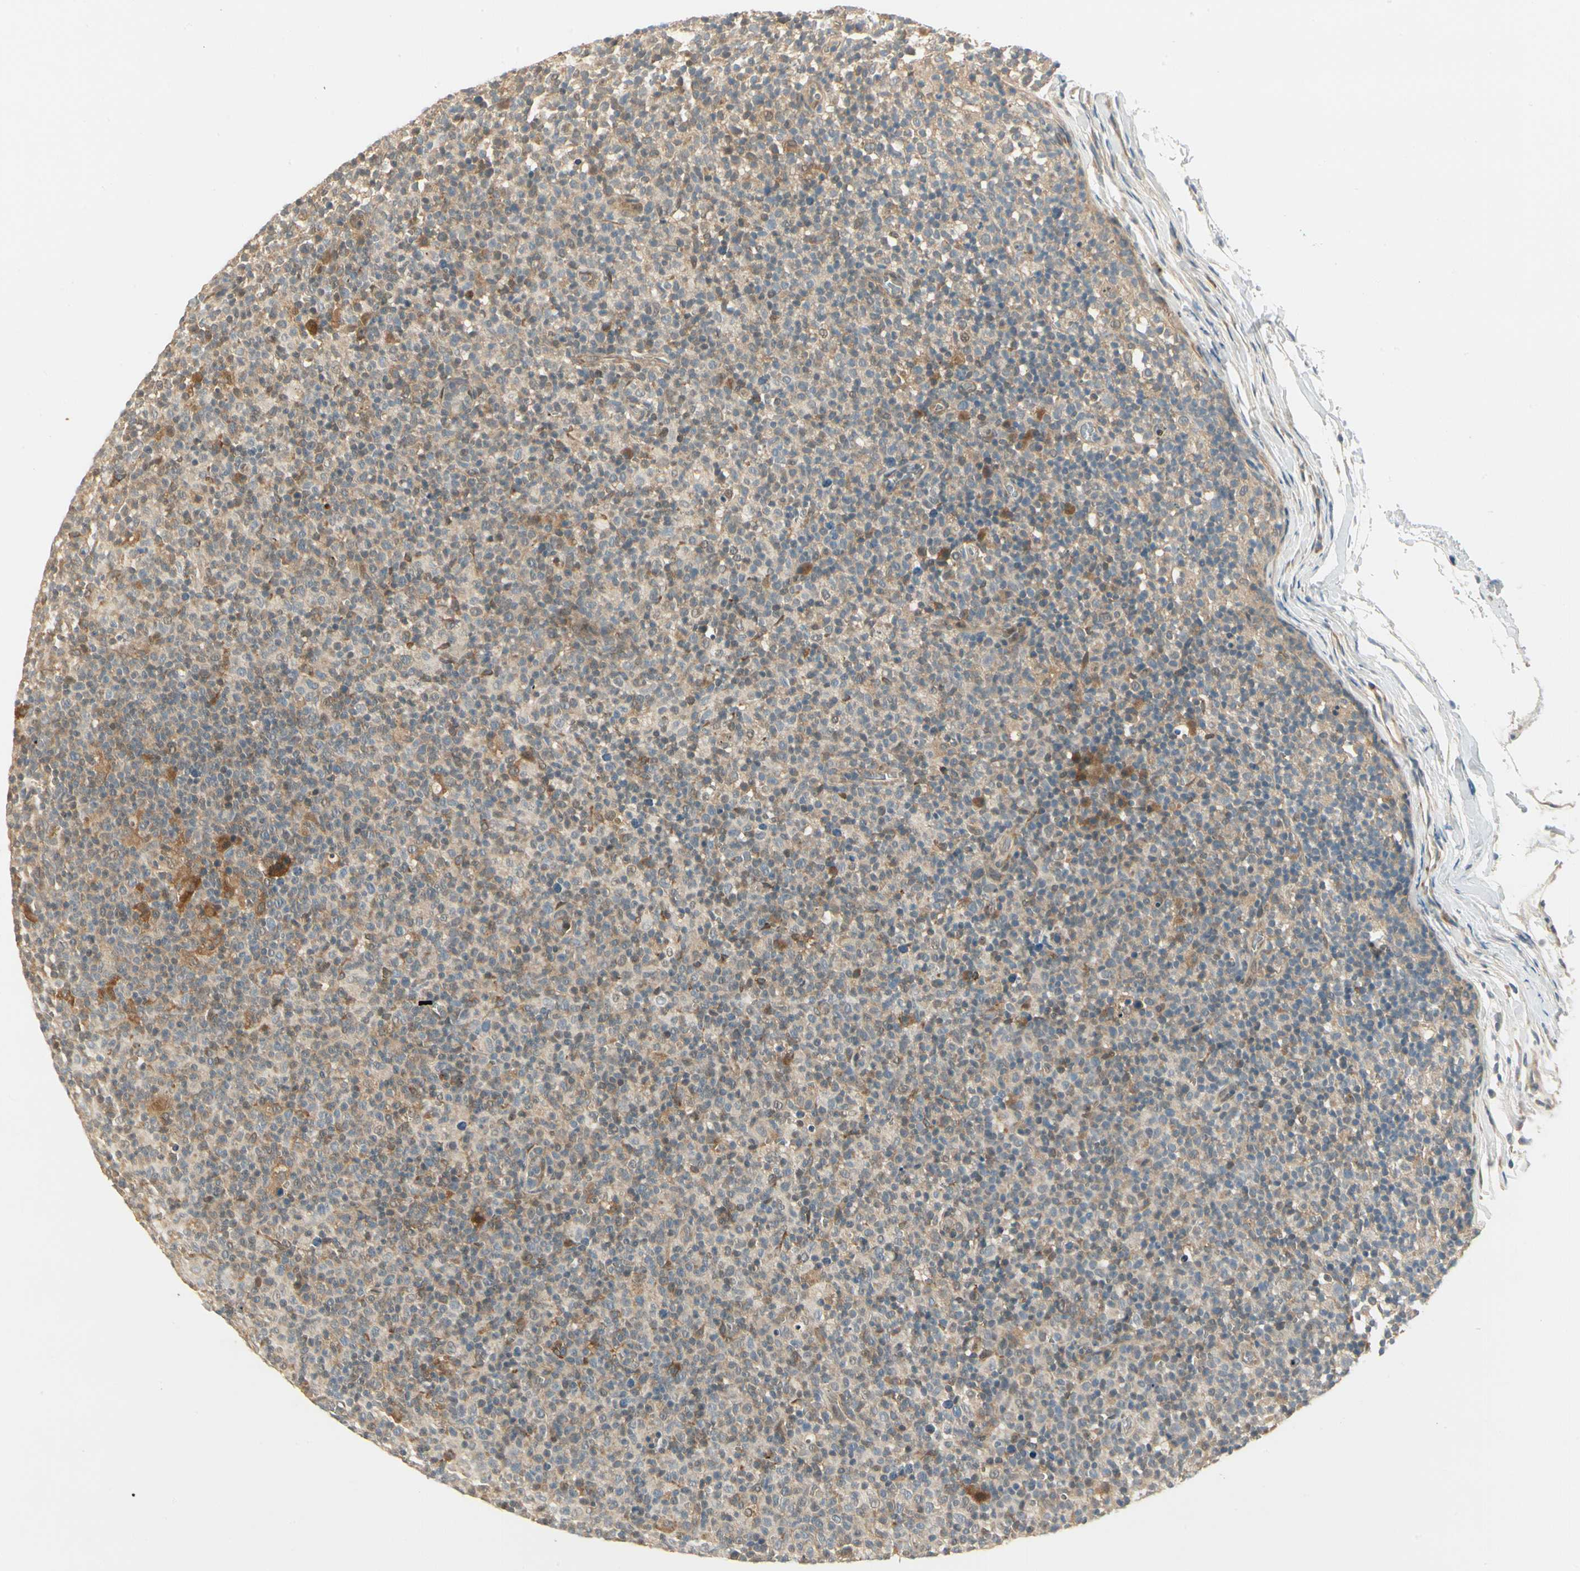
{"staining": {"intensity": "moderate", "quantity": "<25%", "location": "cytoplasmic/membranous"}, "tissue": "lymph node", "cell_type": "Germinal center cells", "image_type": "normal", "snomed": [{"axis": "morphology", "description": "Normal tissue, NOS"}, {"axis": "morphology", "description": "Inflammation, NOS"}, {"axis": "topography", "description": "Lymph node"}], "caption": "Normal lymph node displays moderate cytoplasmic/membranous expression in approximately <25% of germinal center cells, visualized by immunohistochemistry. (brown staining indicates protein expression, while blue staining denotes nuclei).", "gene": "EPHB3", "patient": {"sex": "male", "age": 55}}